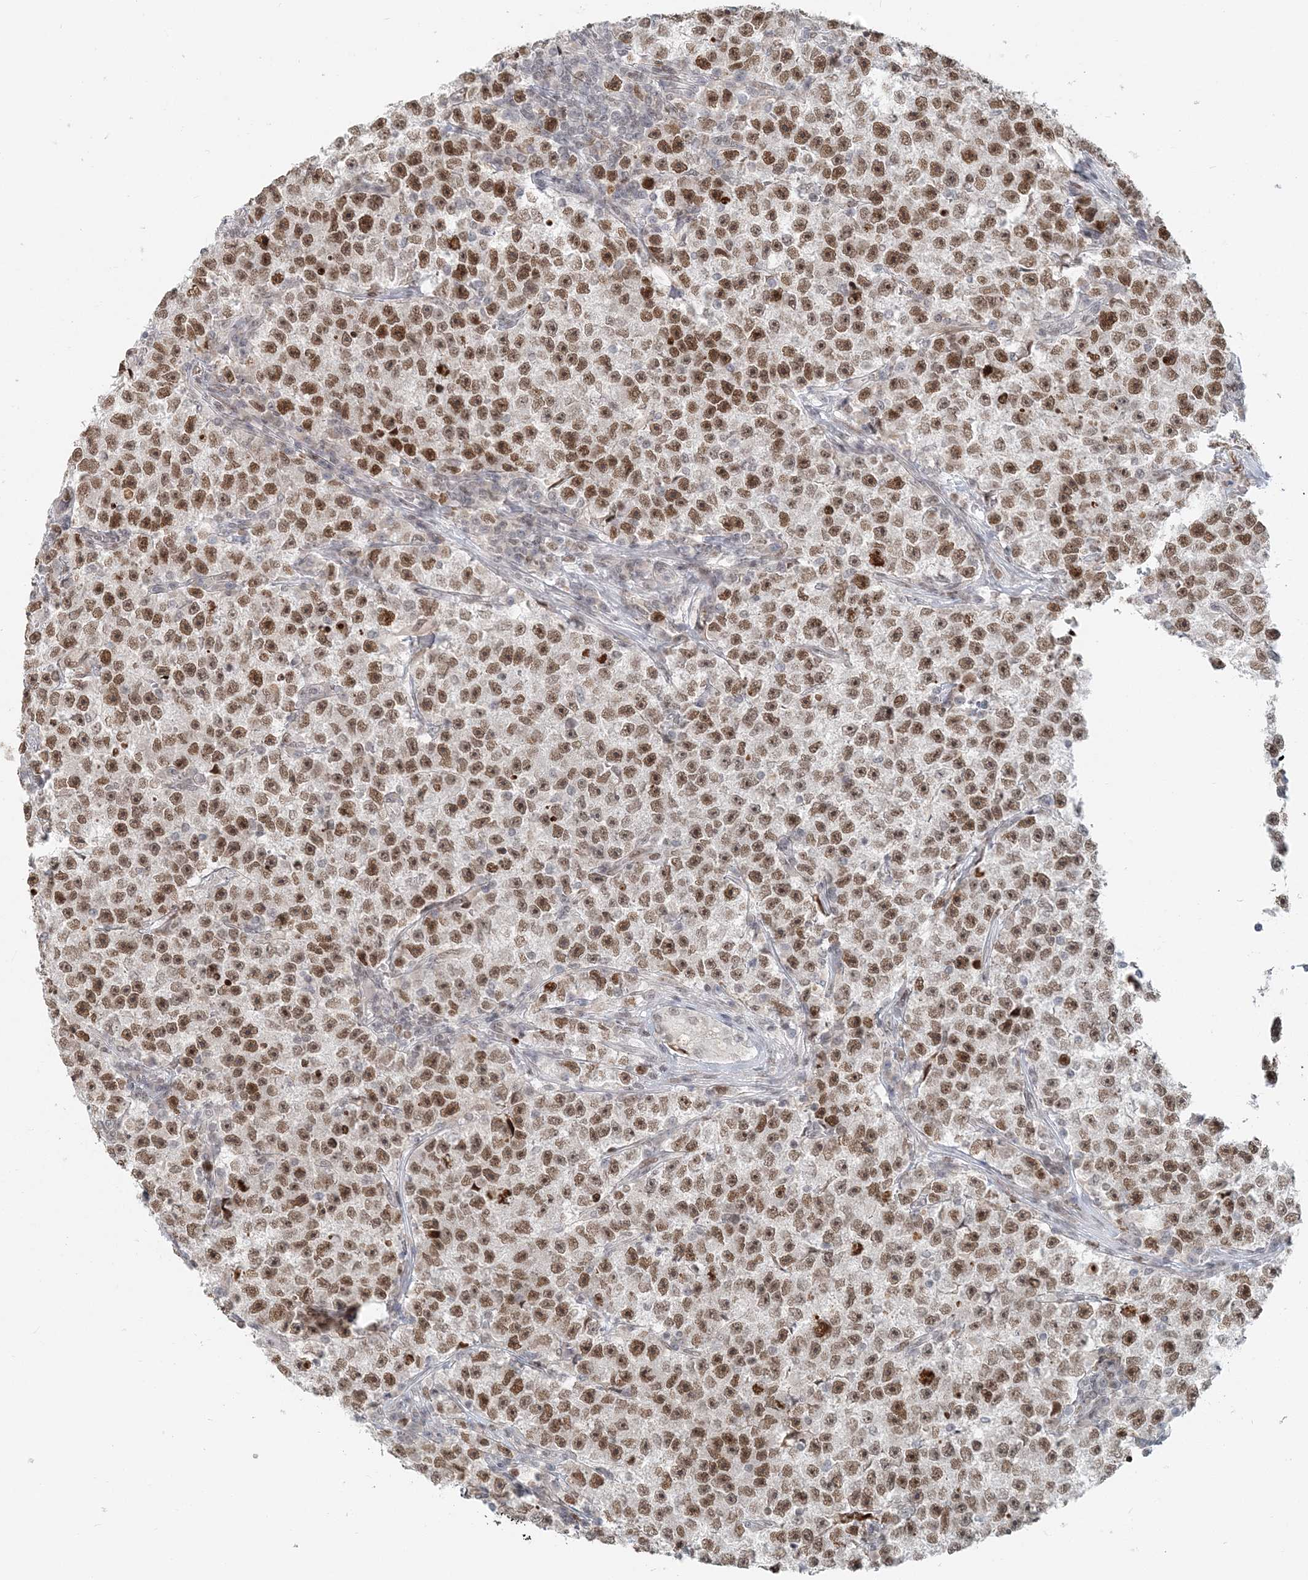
{"staining": {"intensity": "moderate", "quantity": ">75%", "location": "nuclear"}, "tissue": "testis cancer", "cell_type": "Tumor cells", "image_type": "cancer", "snomed": [{"axis": "morphology", "description": "Seminoma, NOS"}, {"axis": "topography", "description": "Testis"}], "caption": "IHC of human testis seminoma displays medium levels of moderate nuclear positivity in approximately >75% of tumor cells. (IHC, brightfield microscopy, high magnification).", "gene": "BAZ1B", "patient": {"sex": "male", "age": 22}}